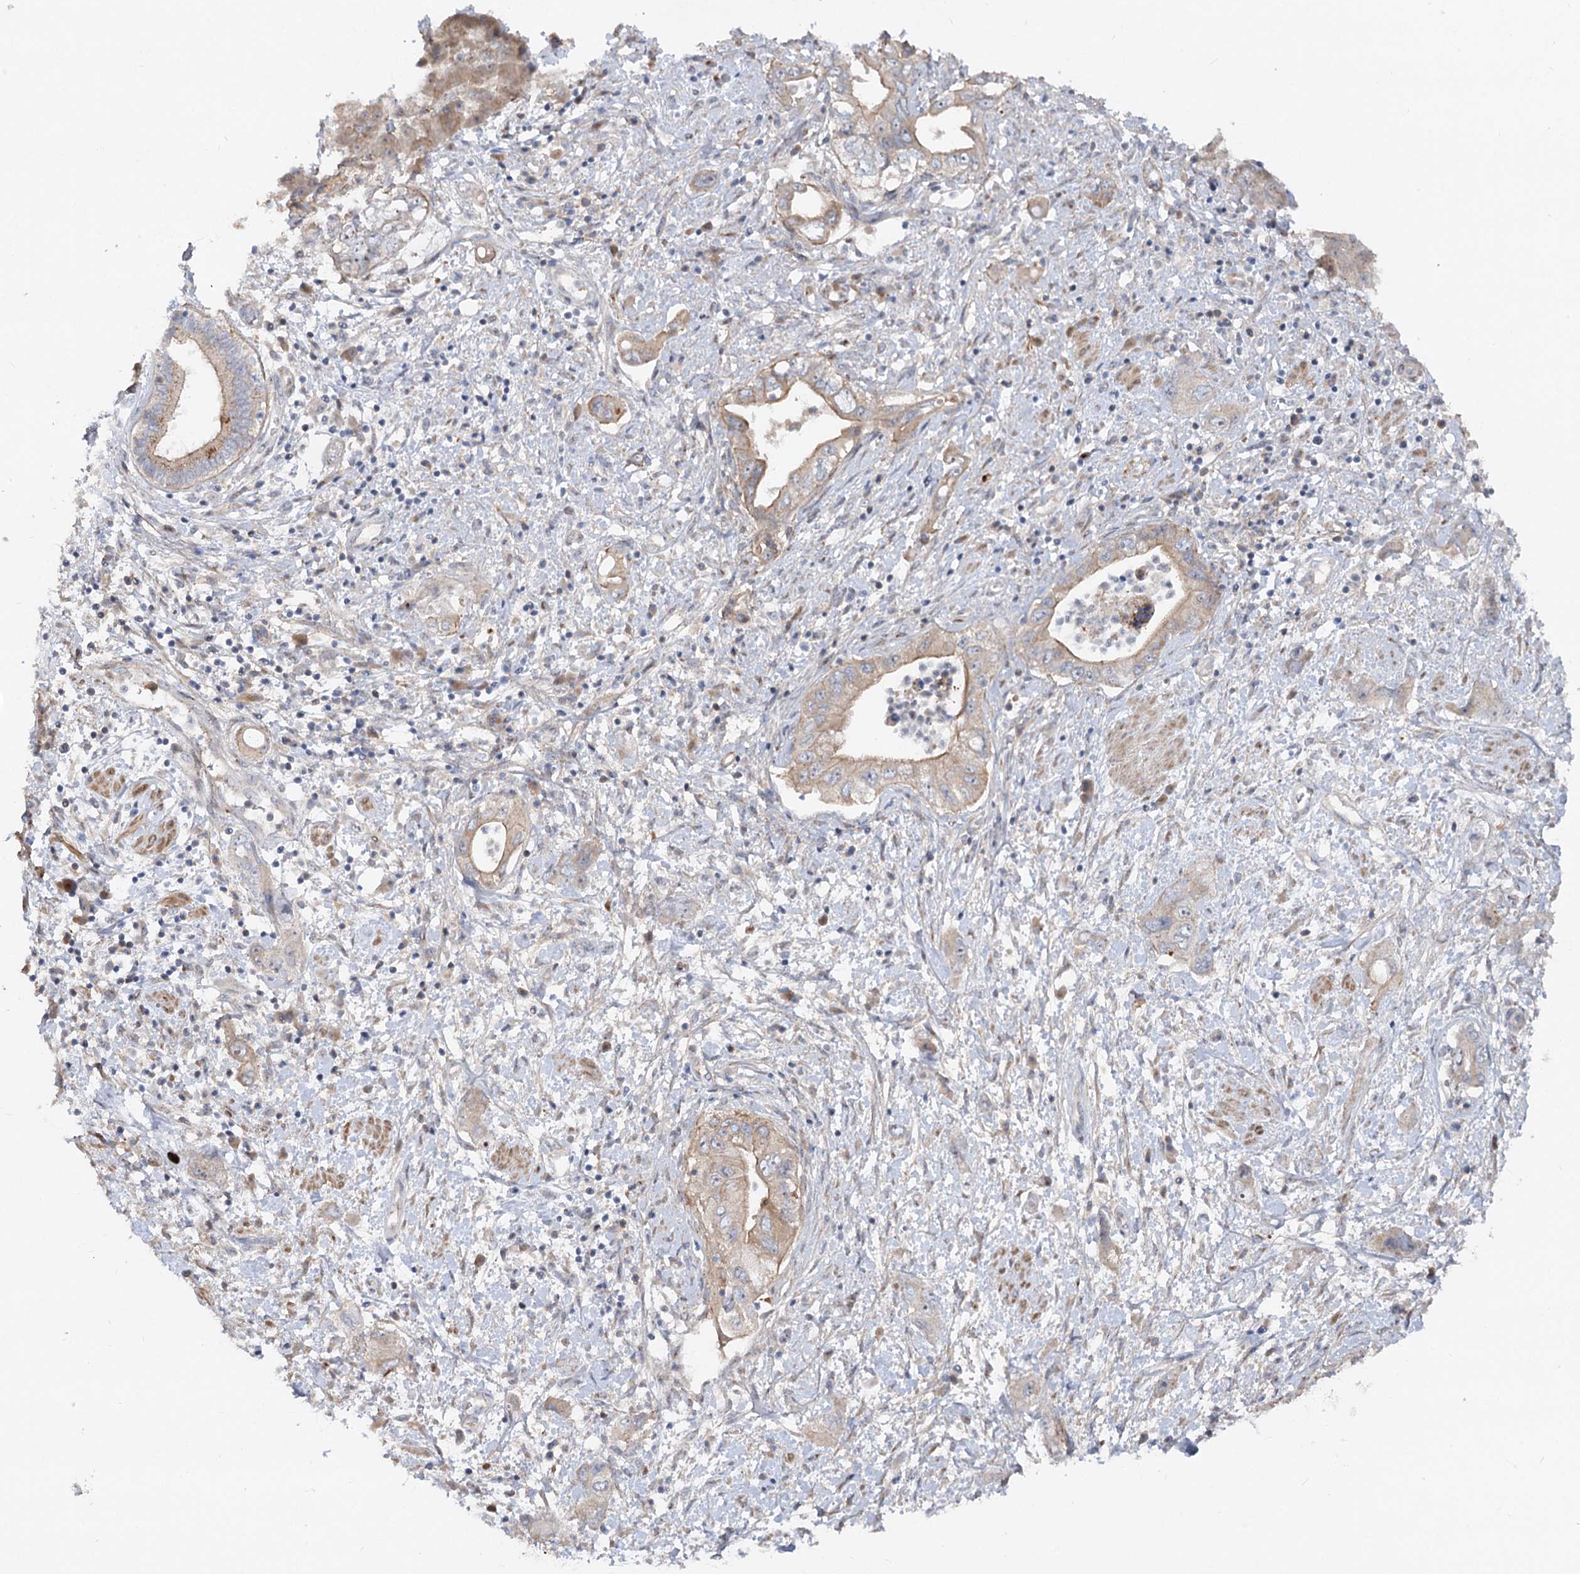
{"staining": {"intensity": "moderate", "quantity": "<25%", "location": "cytoplasmic/membranous"}, "tissue": "pancreatic cancer", "cell_type": "Tumor cells", "image_type": "cancer", "snomed": [{"axis": "morphology", "description": "Adenocarcinoma, NOS"}, {"axis": "topography", "description": "Pancreas"}], "caption": "This photomicrograph displays immunohistochemistry (IHC) staining of human pancreatic cancer (adenocarcinoma), with low moderate cytoplasmic/membranous positivity in about <25% of tumor cells.", "gene": "FGF19", "patient": {"sex": "female", "age": 73}}